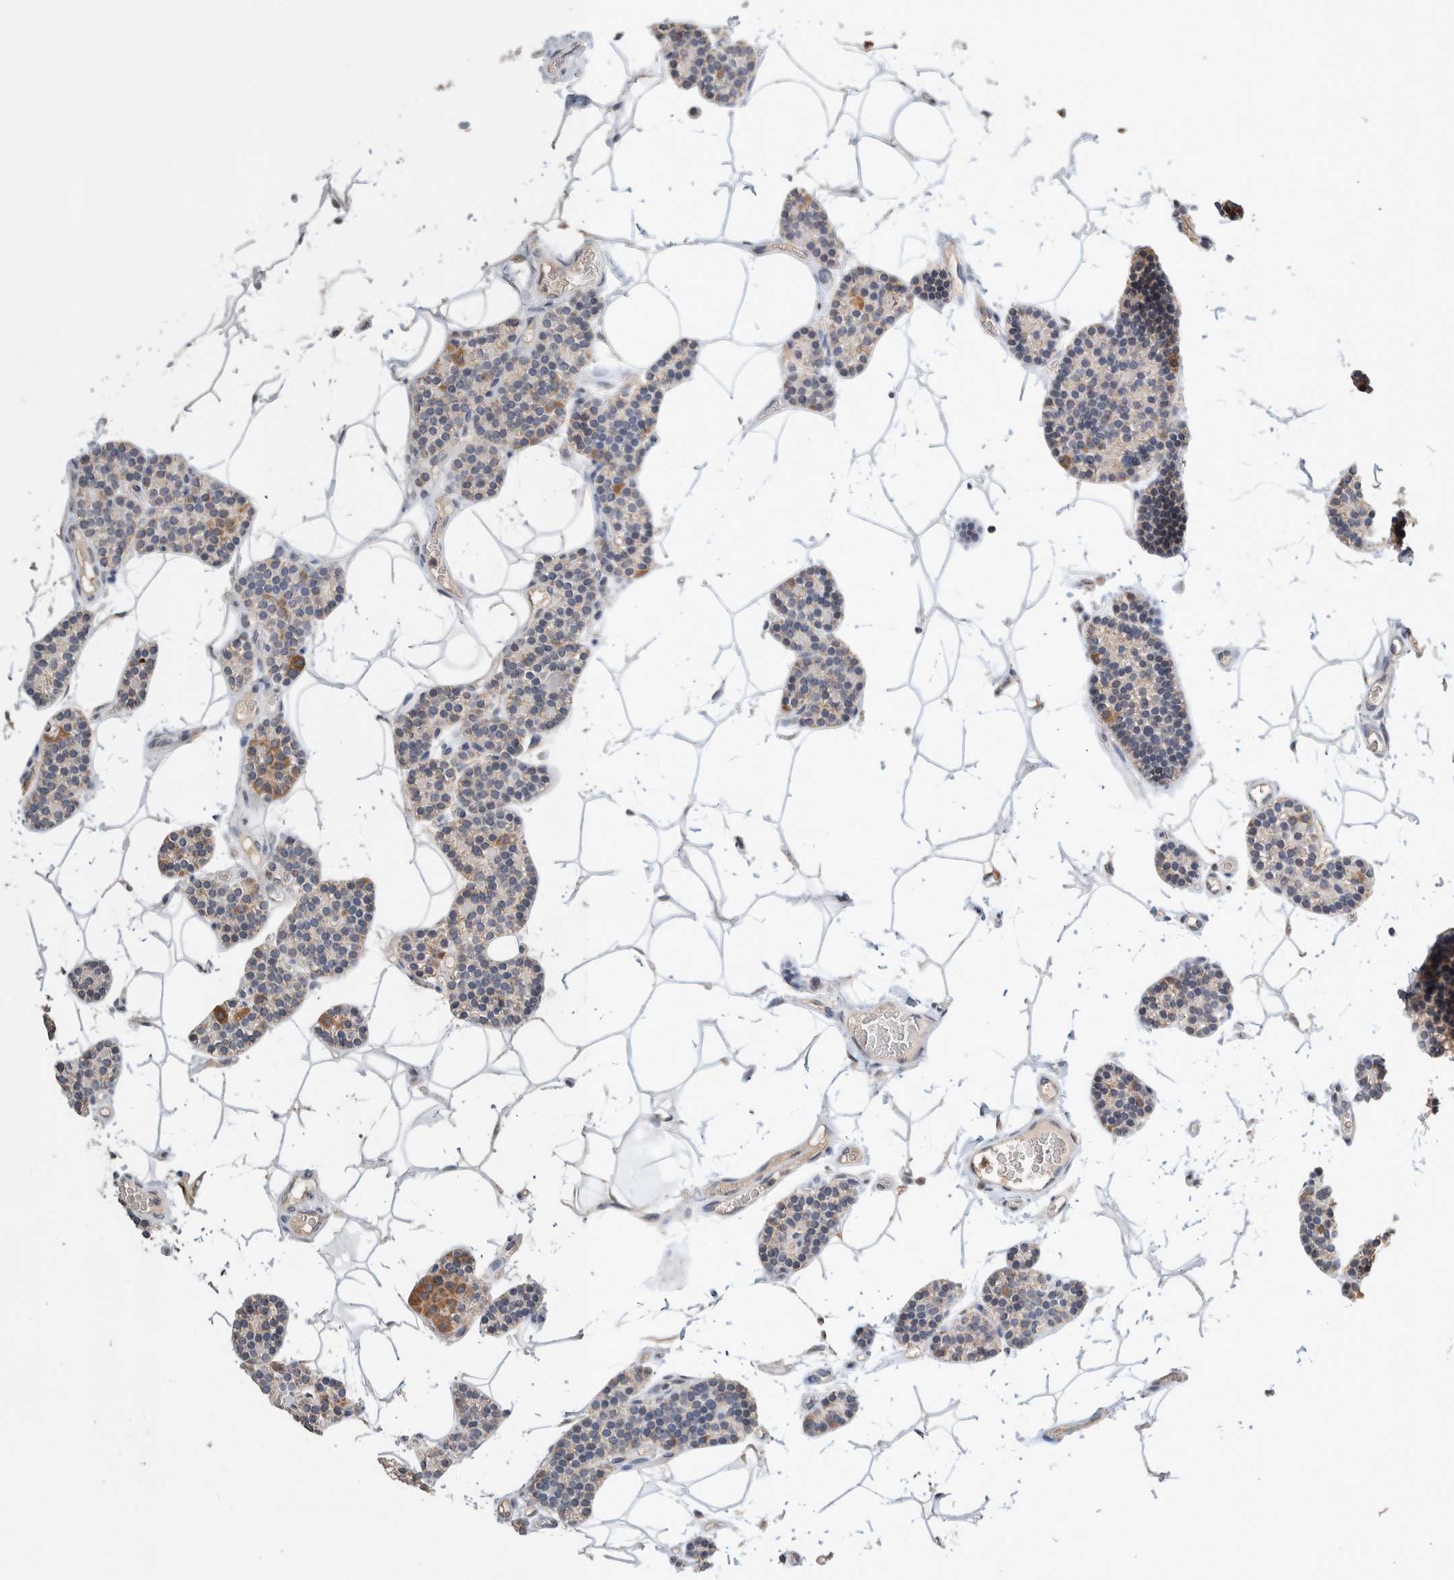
{"staining": {"intensity": "strong", "quantity": "25%-75%", "location": "cytoplasmic/membranous"}, "tissue": "parathyroid gland", "cell_type": "Glandular cells", "image_type": "normal", "snomed": [{"axis": "morphology", "description": "Normal tissue, NOS"}, {"axis": "topography", "description": "Parathyroid gland"}], "caption": "Protein staining of normal parathyroid gland shows strong cytoplasmic/membranous positivity in about 25%-75% of glandular cells.", "gene": "CRAT", "patient": {"sex": "male", "age": 52}}